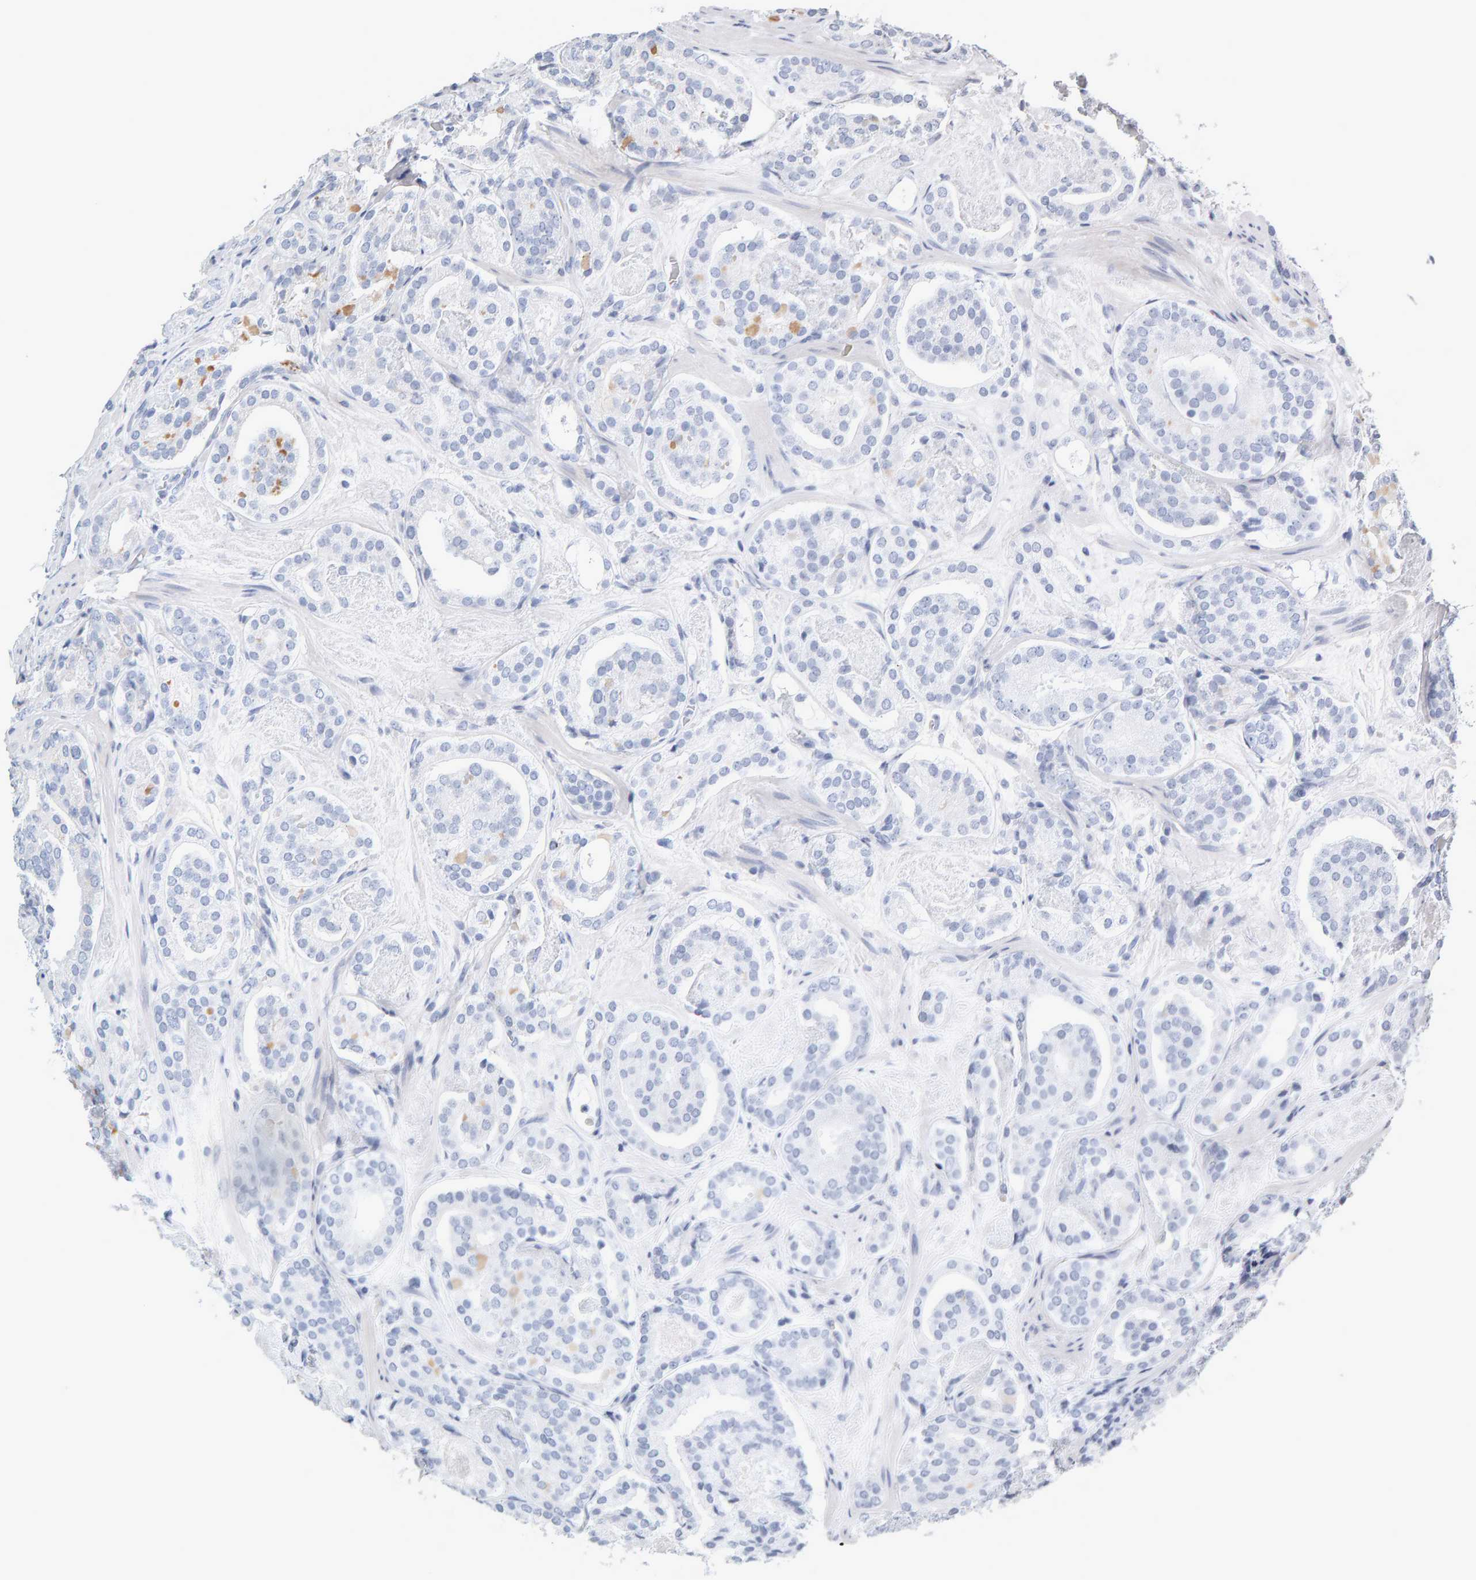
{"staining": {"intensity": "negative", "quantity": "none", "location": "none"}, "tissue": "prostate cancer", "cell_type": "Tumor cells", "image_type": "cancer", "snomed": [{"axis": "morphology", "description": "Adenocarcinoma, Low grade"}, {"axis": "topography", "description": "Prostate"}], "caption": "IHC of human prostate adenocarcinoma (low-grade) demonstrates no expression in tumor cells. (DAB (3,3'-diaminobenzidine) immunohistochemistry (IHC) visualized using brightfield microscopy, high magnification).", "gene": "ENGASE", "patient": {"sex": "male", "age": 69}}